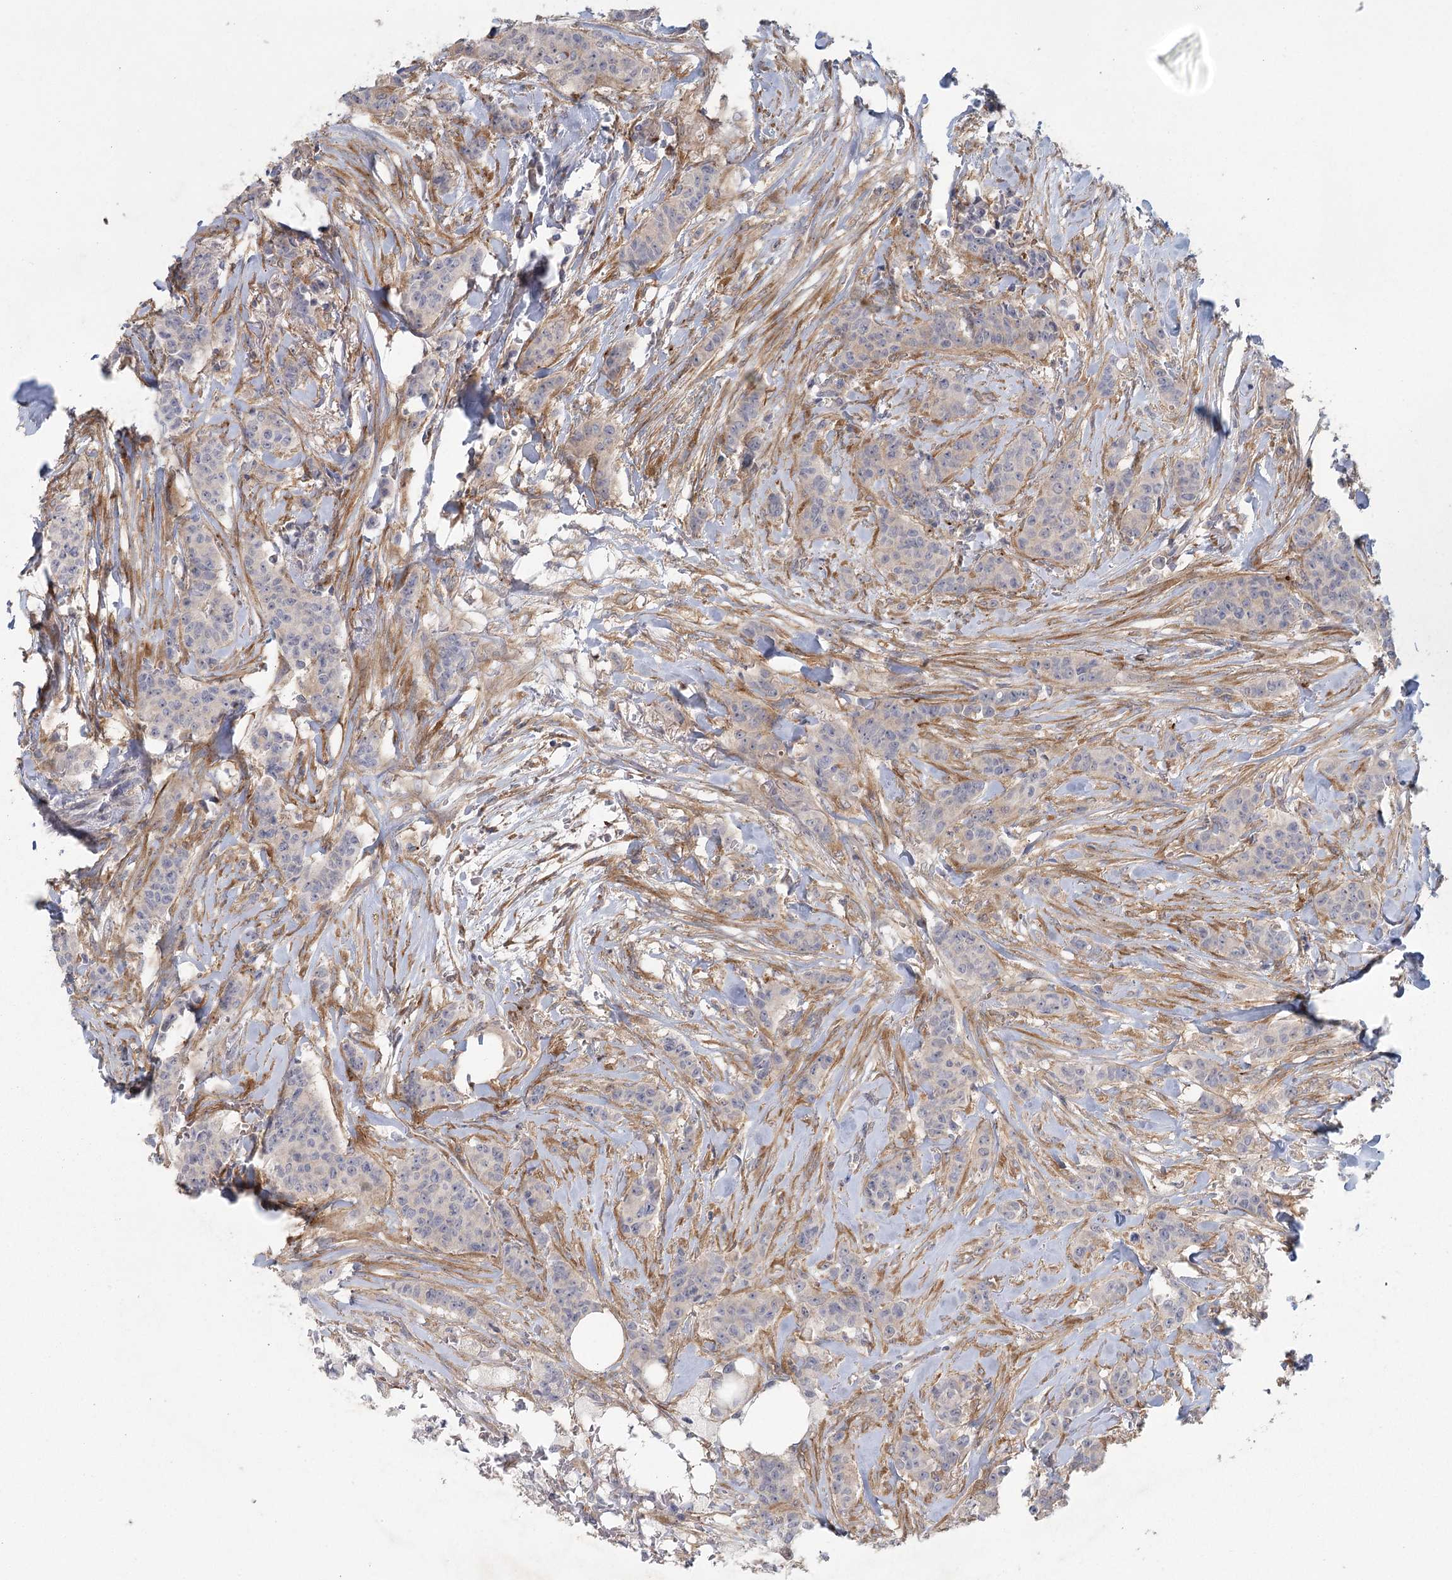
{"staining": {"intensity": "negative", "quantity": "none", "location": "none"}, "tissue": "breast cancer", "cell_type": "Tumor cells", "image_type": "cancer", "snomed": [{"axis": "morphology", "description": "Duct carcinoma"}, {"axis": "topography", "description": "Breast"}], "caption": "IHC photomicrograph of neoplastic tissue: breast intraductal carcinoma stained with DAB shows no significant protein staining in tumor cells. The staining was performed using DAB (3,3'-diaminobenzidine) to visualize the protein expression in brown, while the nuclei were stained in blue with hematoxylin (Magnification: 20x).", "gene": "FAM110C", "patient": {"sex": "female", "age": 40}}